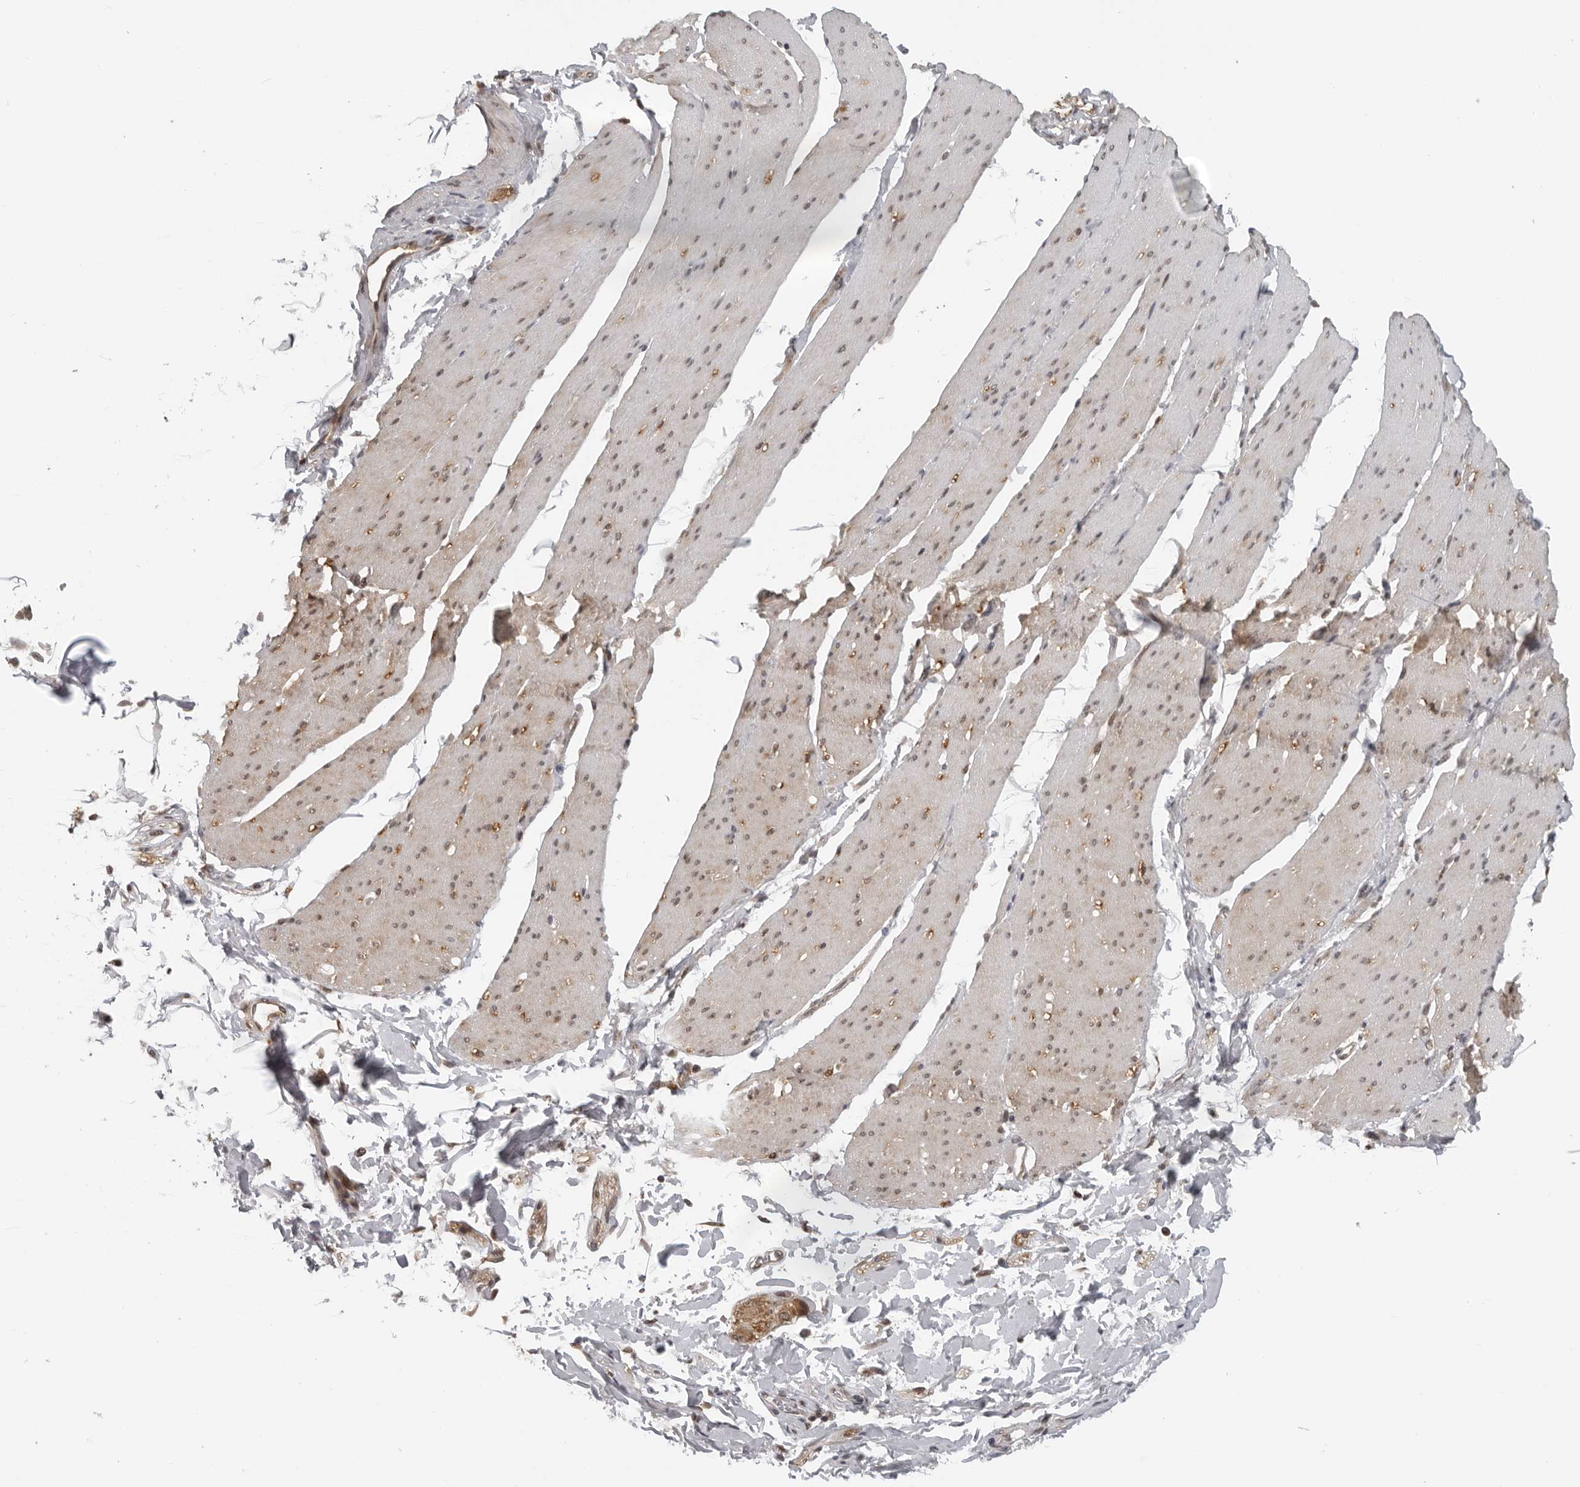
{"staining": {"intensity": "weak", "quantity": "<25%", "location": "cytoplasmic/membranous"}, "tissue": "smooth muscle", "cell_type": "Smooth muscle cells", "image_type": "normal", "snomed": [{"axis": "morphology", "description": "Normal tissue, NOS"}, {"axis": "topography", "description": "Smooth muscle"}, {"axis": "topography", "description": "Small intestine"}], "caption": "Protein analysis of normal smooth muscle shows no significant staining in smooth muscle cells.", "gene": "MAF", "patient": {"sex": "female", "age": 84}}